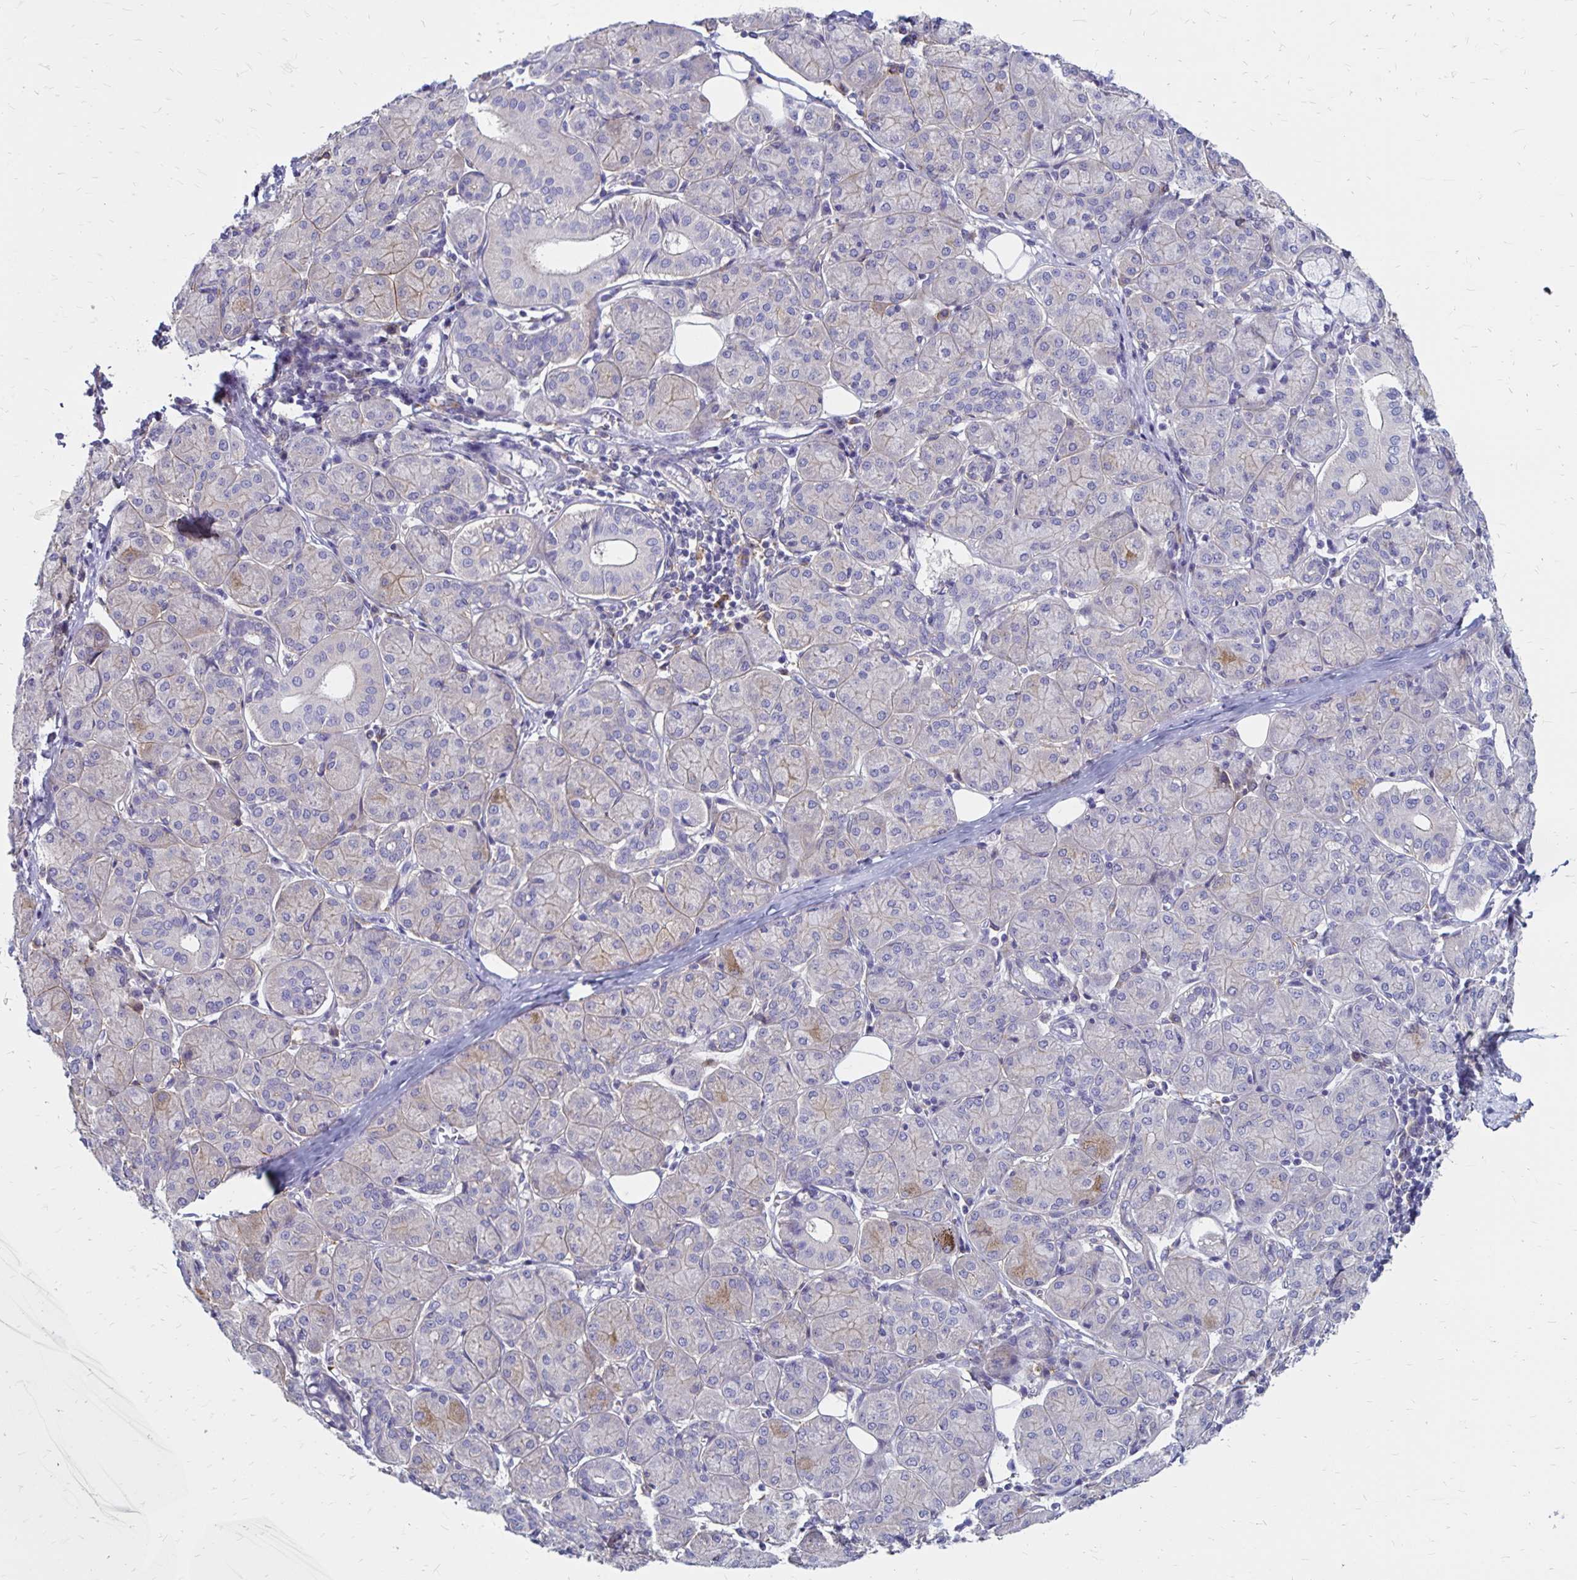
{"staining": {"intensity": "weak", "quantity": "25%-75%", "location": "cytoplasmic/membranous"}, "tissue": "salivary gland", "cell_type": "Glandular cells", "image_type": "normal", "snomed": [{"axis": "morphology", "description": "Normal tissue, NOS"}, {"axis": "morphology", "description": "Inflammation, NOS"}, {"axis": "topography", "description": "Lymph node"}, {"axis": "topography", "description": "Salivary gland"}], "caption": "Benign salivary gland reveals weak cytoplasmic/membranous positivity in approximately 25%-75% of glandular cells.", "gene": "TNS3", "patient": {"sex": "male", "age": 3}}